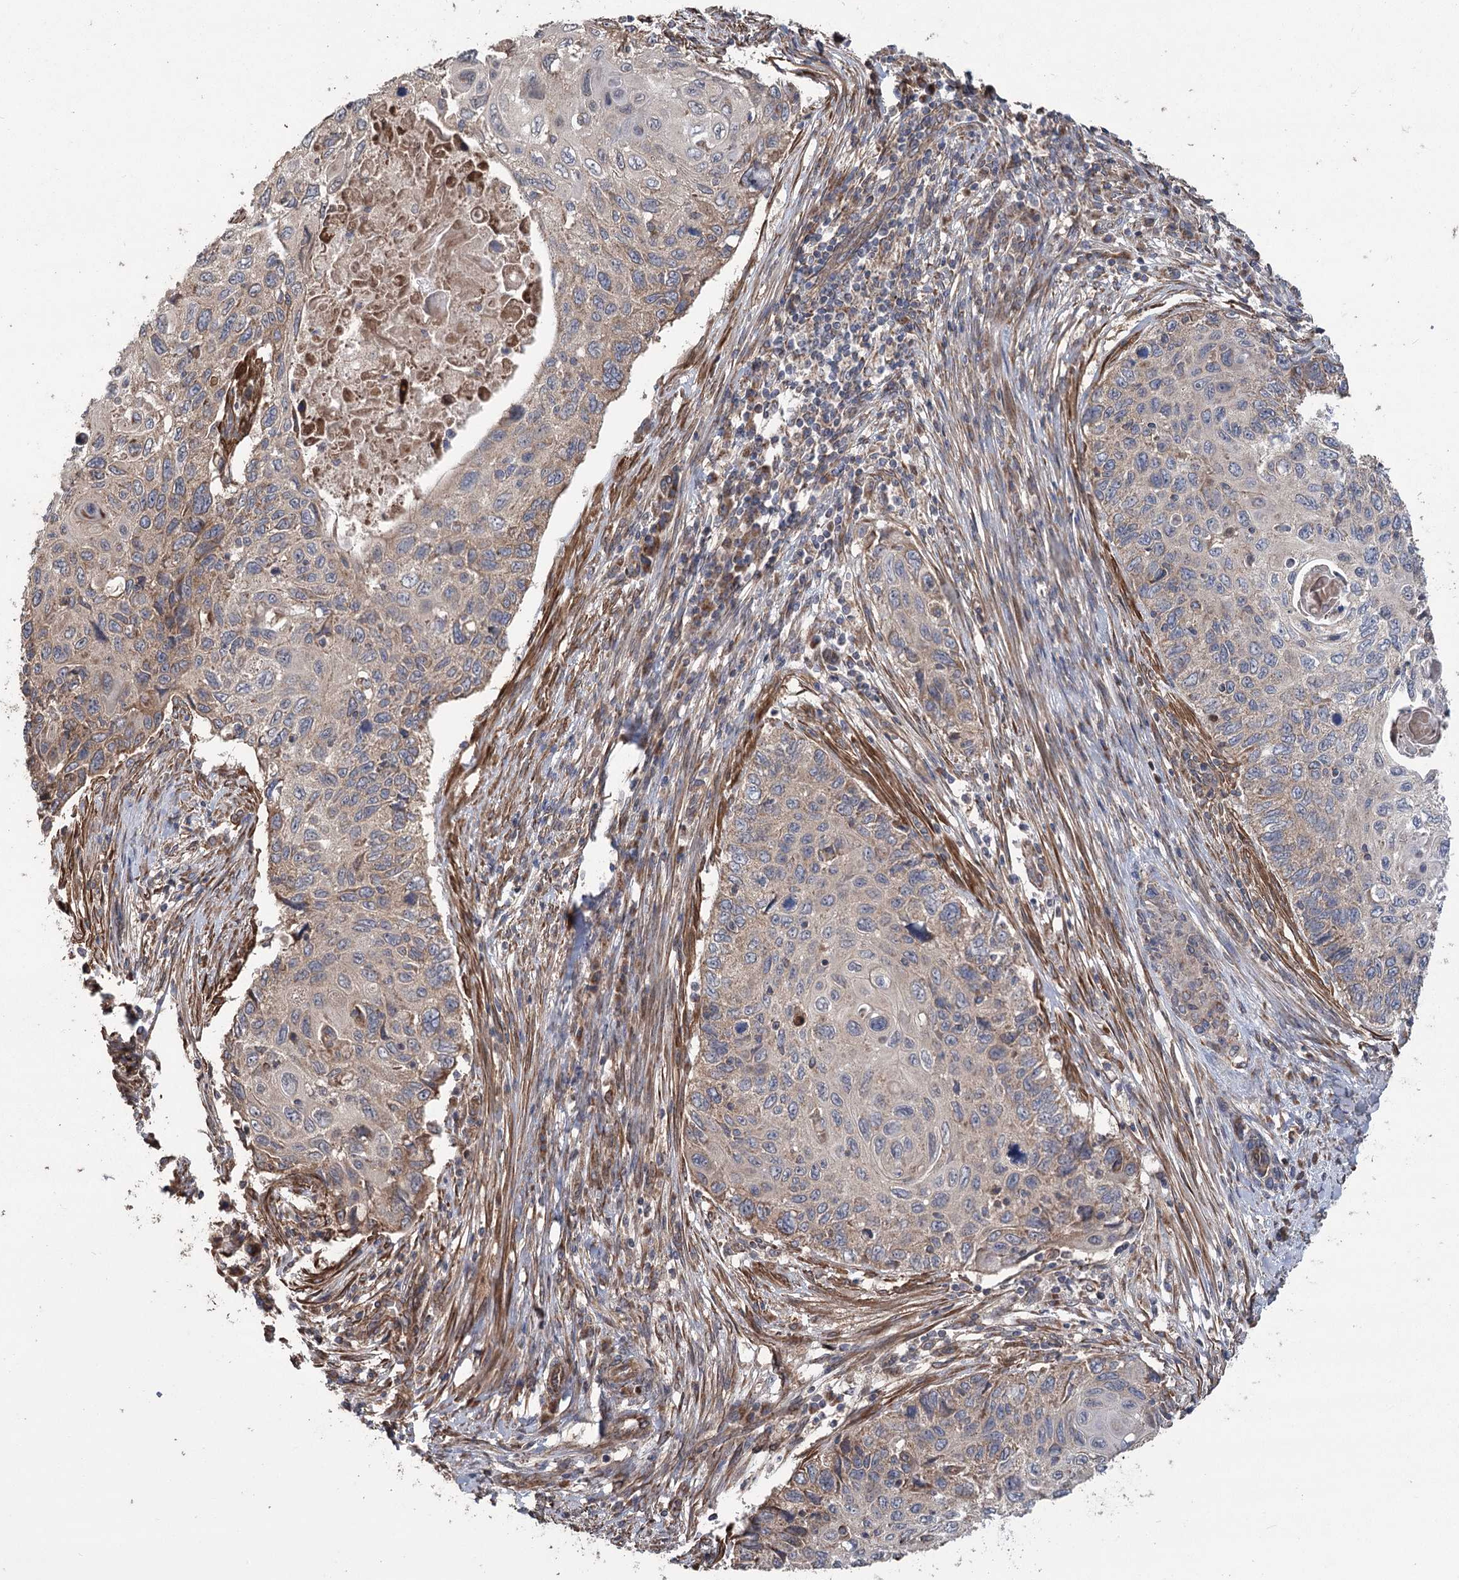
{"staining": {"intensity": "weak", "quantity": "25%-75%", "location": "cytoplasmic/membranous"}, "tissue": "cervical cancer", "cell_type": "Tumor cells", "image_type": "cancer", "snomed": [{"axis": "morphology", "description": "Squamous cell carcinoma, NOS"}, {"axis": "topography", "description": "Cervix"}], "caption": "An IHC histopathology image of tumor tissue is shown. Protein staining in brown shows weak cytoplasmic/membranous positivity in cervical cancer (squamous cell carcinoma) within tumor cells.", "gene": "RWDD4", "patient": {"sex": "female", "age": 70}}